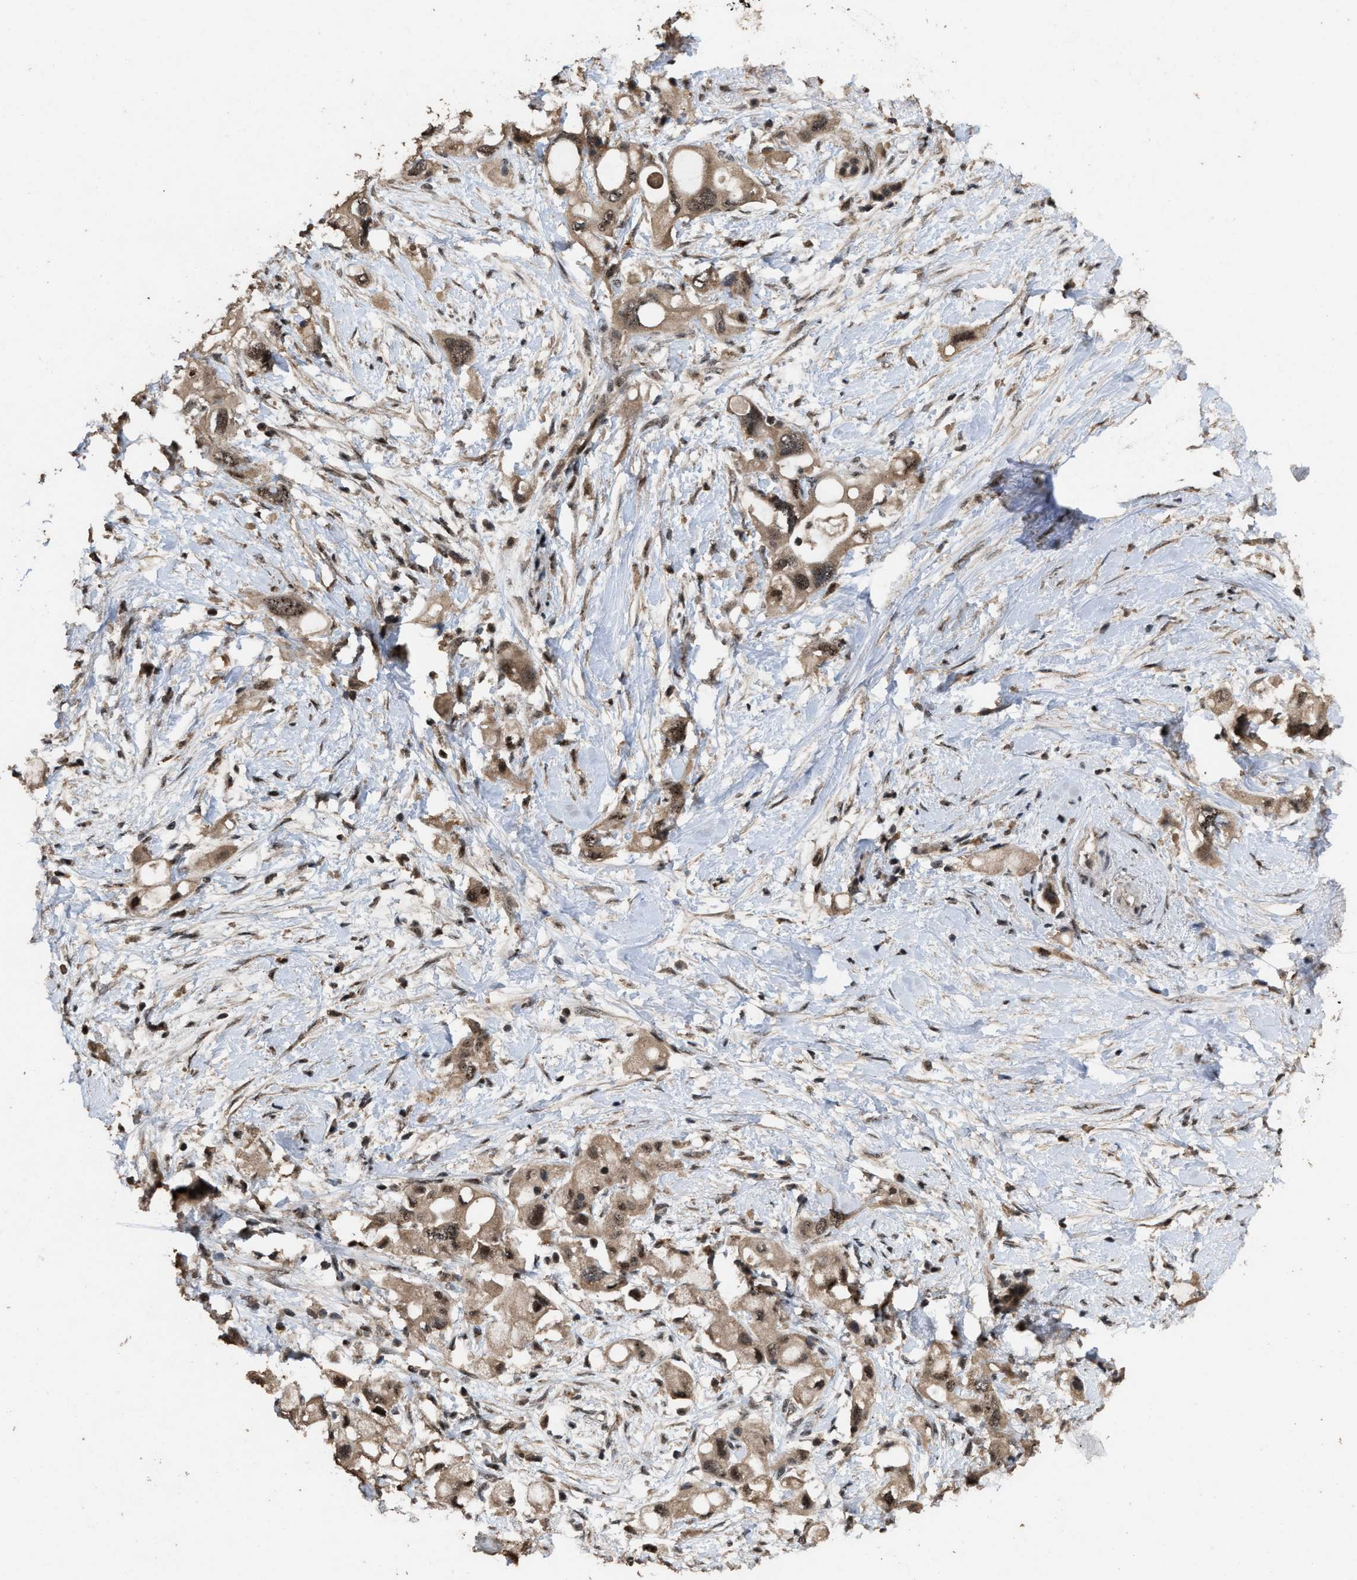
{"staining": {"intensity": "weak", "quantity": ">75%", "location": "cytoplasmic/membranous,nuclear"}, "tissue": "pancreatic cancer", "cell_type": "Tumor cells", "image_type": "cancer", "snomed": [{"axis": "morphology", "description": "Adenocarcinoma, NOS"}, {"axis": "topography", "description": "Pancreas"}], "caption": "This histopathology image demonstrates IHC staining of human adenocarcinoma (pancreatic), with low weak cytoplasmic/membranous and nuclear expression in approximately >75% of tumor cells.", "gene": "HAUS6", "patient": {"sex": "female", "age": 56}}